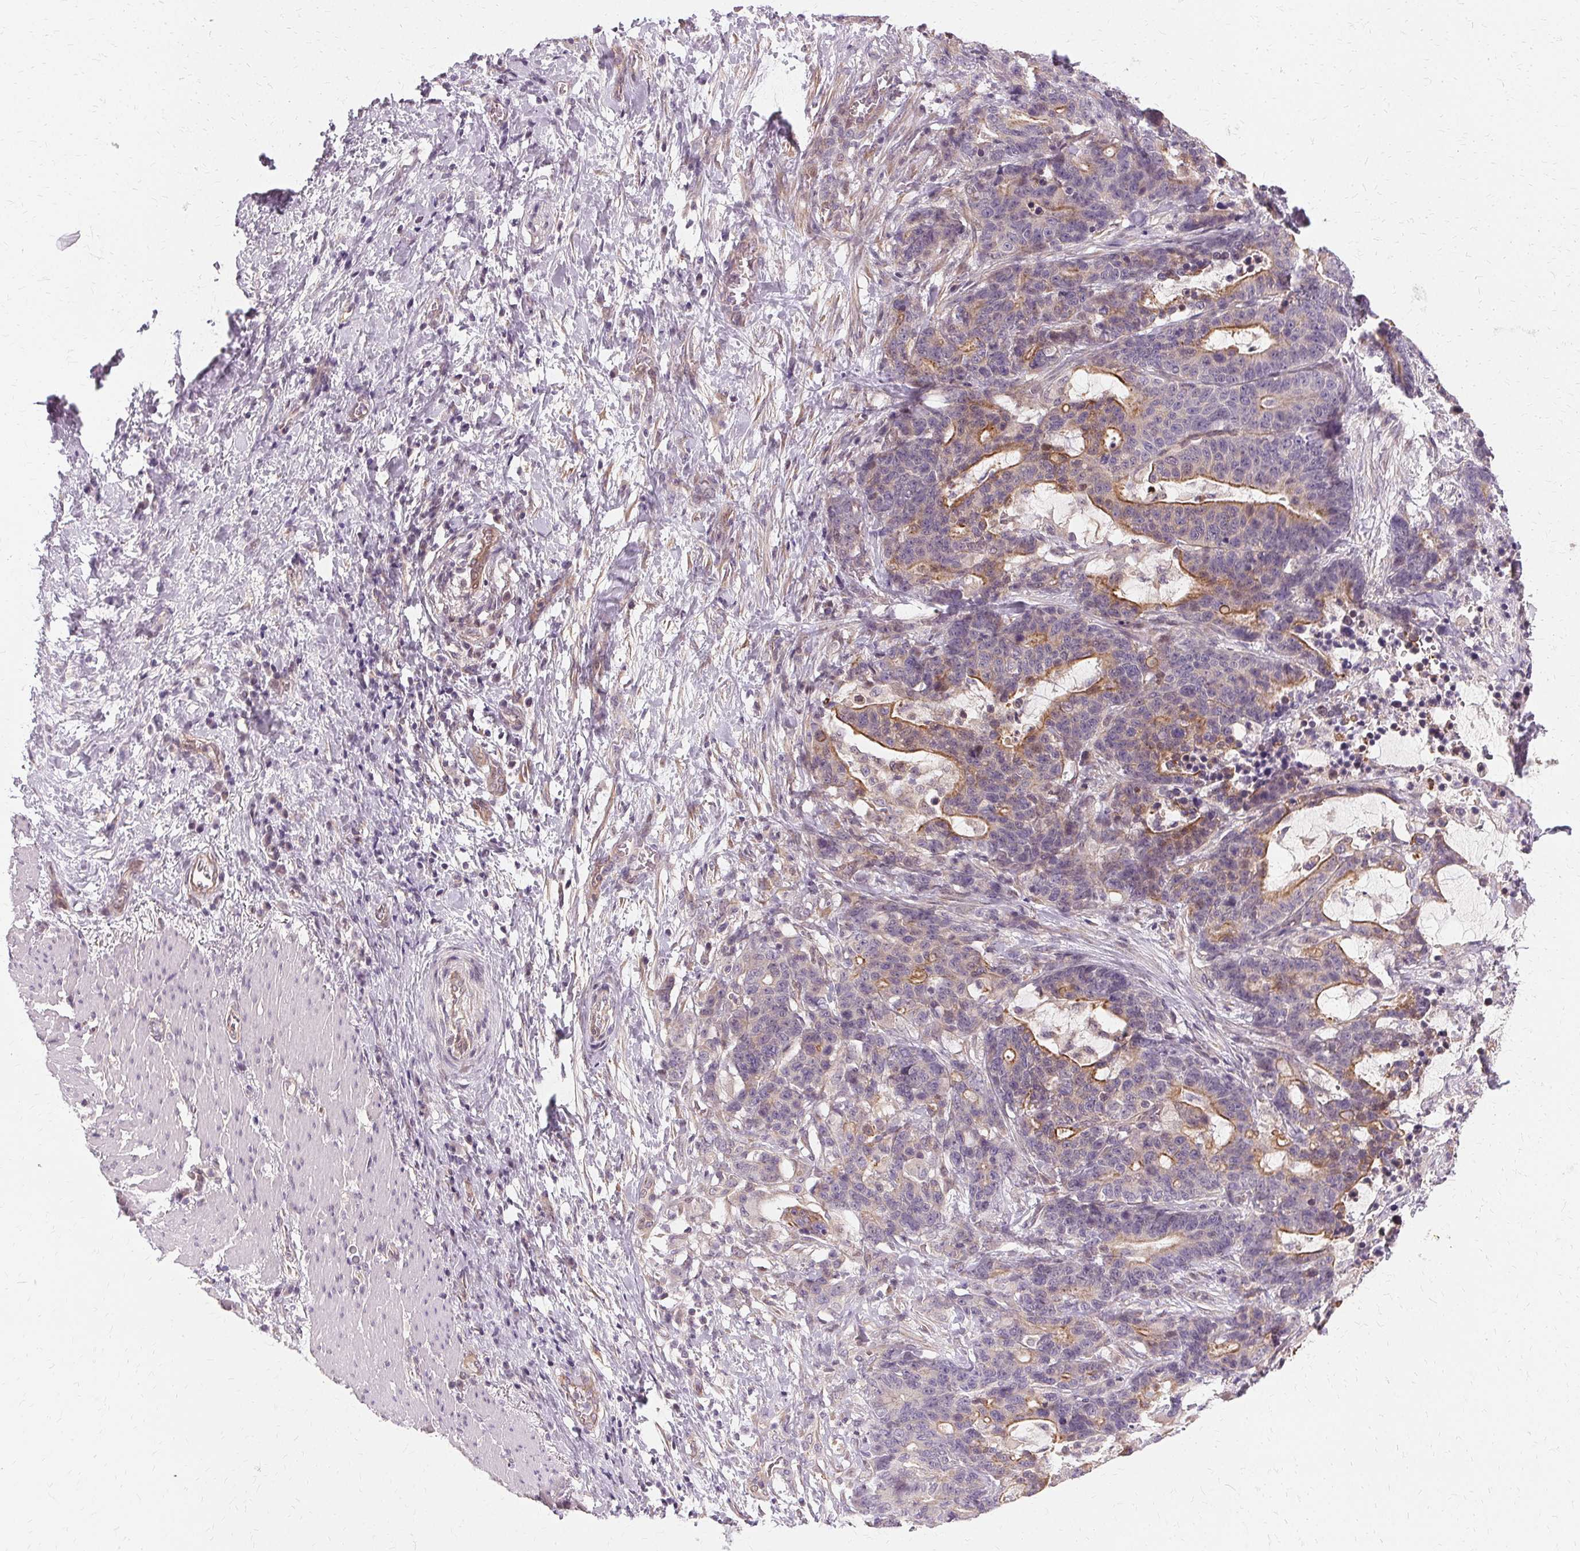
{"staining": {"intensity": "moderate", "quantity": "<25%", "location": "cytoplasmic/membranous"}, "tissue": "stomach cancer", "cell_type": "Tumor cells", "image_type": "cancer", "snomed": [{"axis": "morphology", "description": "Normal tissue, NOS"}, {"axis": "morphology", "description": "Adenocarcinoma, NOS"}, {"axis": "topography", "description": "Stomach"}], "caption": "Immunohistochemistry micrograph of human stomach cancer stained for a protein (brown), which shows low levels of moderate cytoplasmic/membranous positivity in about <25% of tumor cells.", "gene": "USP8", "patient": {"sex": "female", "age": 64}}